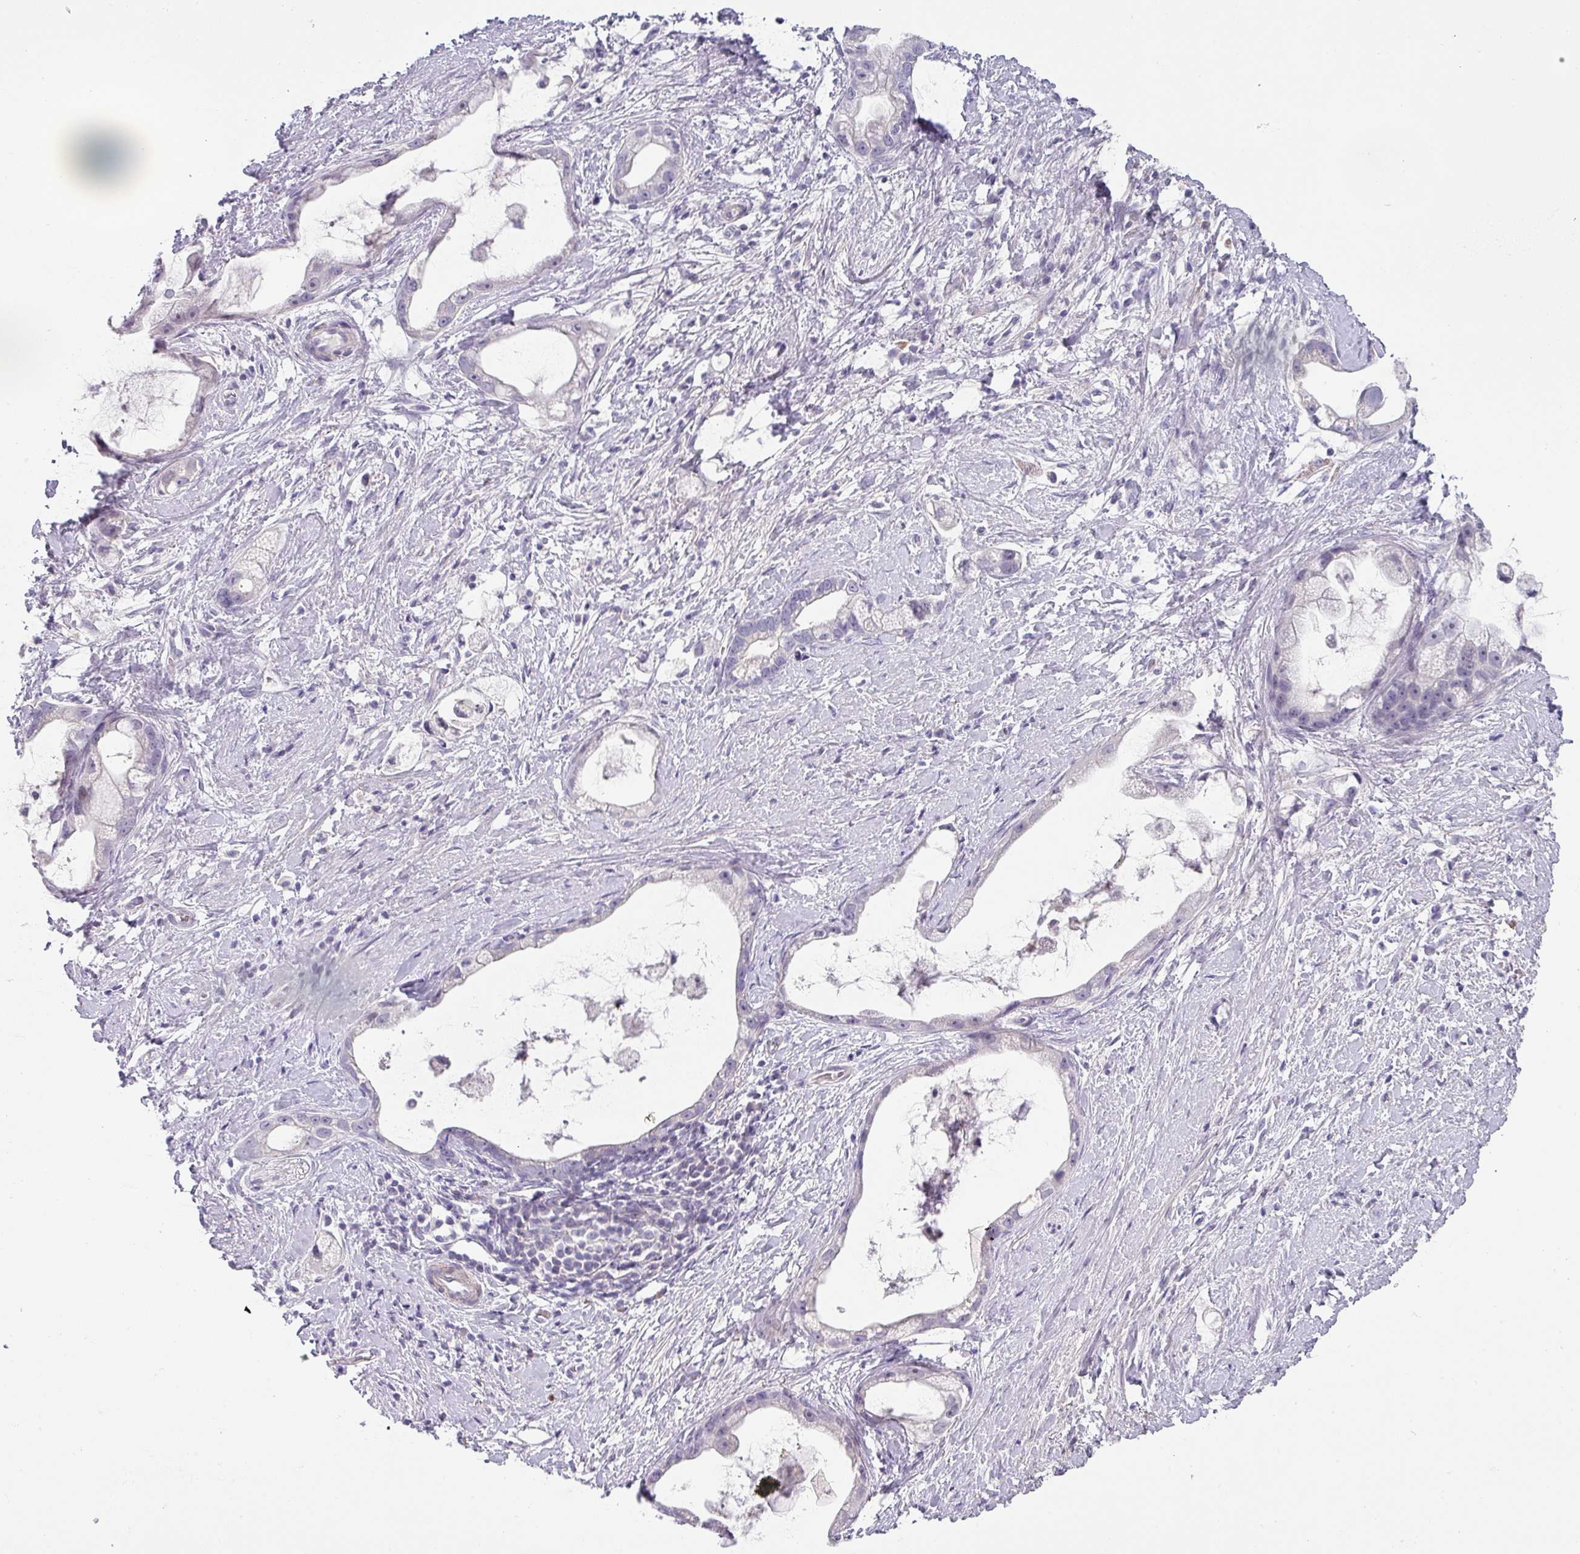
{"staining": {"intensity": "negative", "quantity": "none", "location": "none"}, "tissue": "stomach cancer", "cell_type": "Tumor cells", "image_type": "cancer", "snomed": [{"axis": "morphology", "description": "Adenocarcinoma, NOS"}, {"axis": "topography", "description": "Stomach"}], "caption": "Immunohistochemistry (IHC) micrograph of neoplastic tissue: human adenocarcinoma (stomach) stained with DAB shows no significant protein staining in tumor cells.", "gene": "BTLA", "patient": {"sex": "male", "age": 55}}